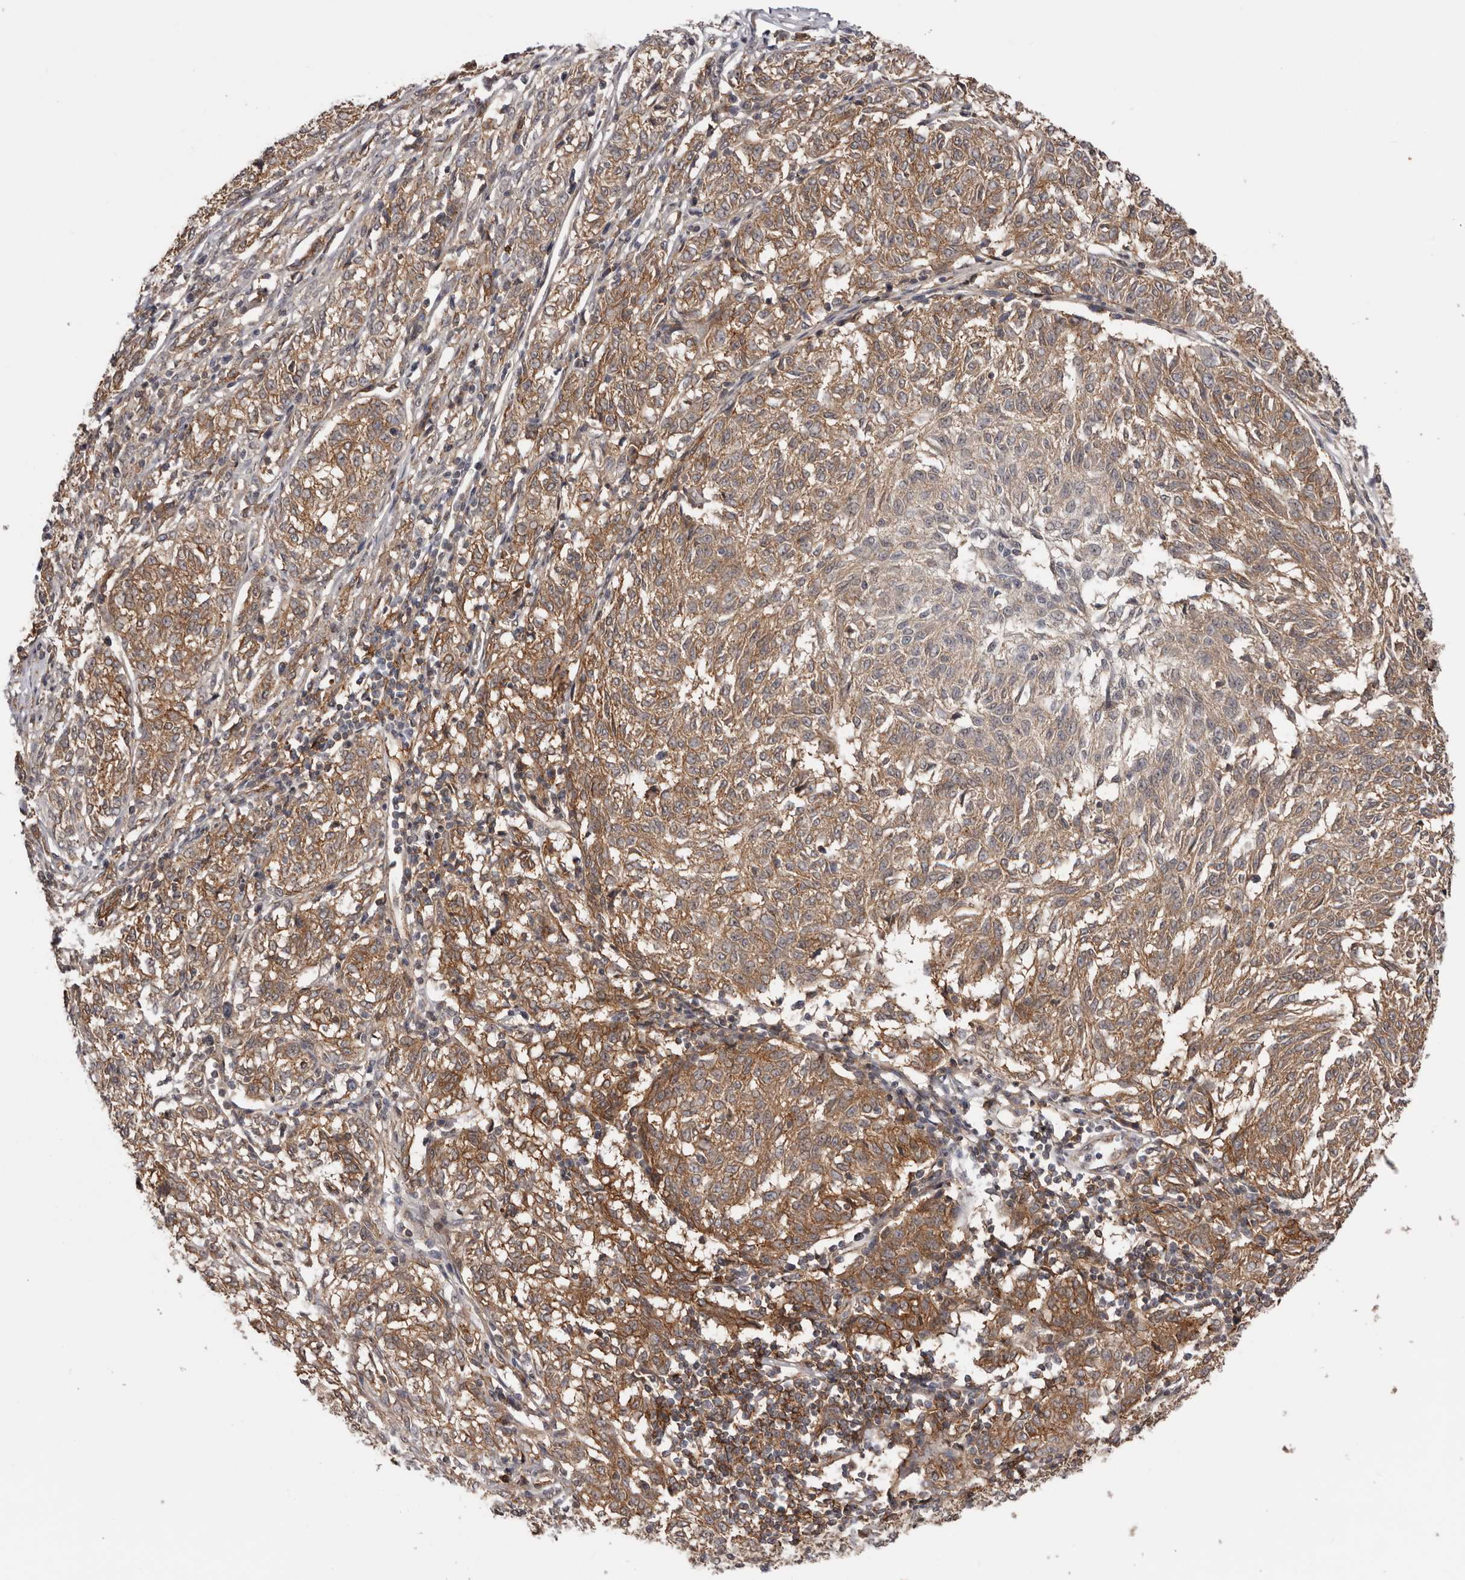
{"staining": {"intensity": "moderate", "quantity": ">75%", "location": "cytoplasmic/membranous"}, "tissue": "melanoma", "cell_type": "Tumor cells", "image_type": "cancer", "snomed": [{"axis": "morphology", "description": "Malignant melanoma, NOS"}, {"axis": "topography", "description": "Skin"}], "caption": "Moderate cytoplasmic/membranous staining is appreciated in about >75% of tumor cells in malignant melanoma.", "gene": "MOGAT2", "patient": {"sex": "female", "age": 72}}